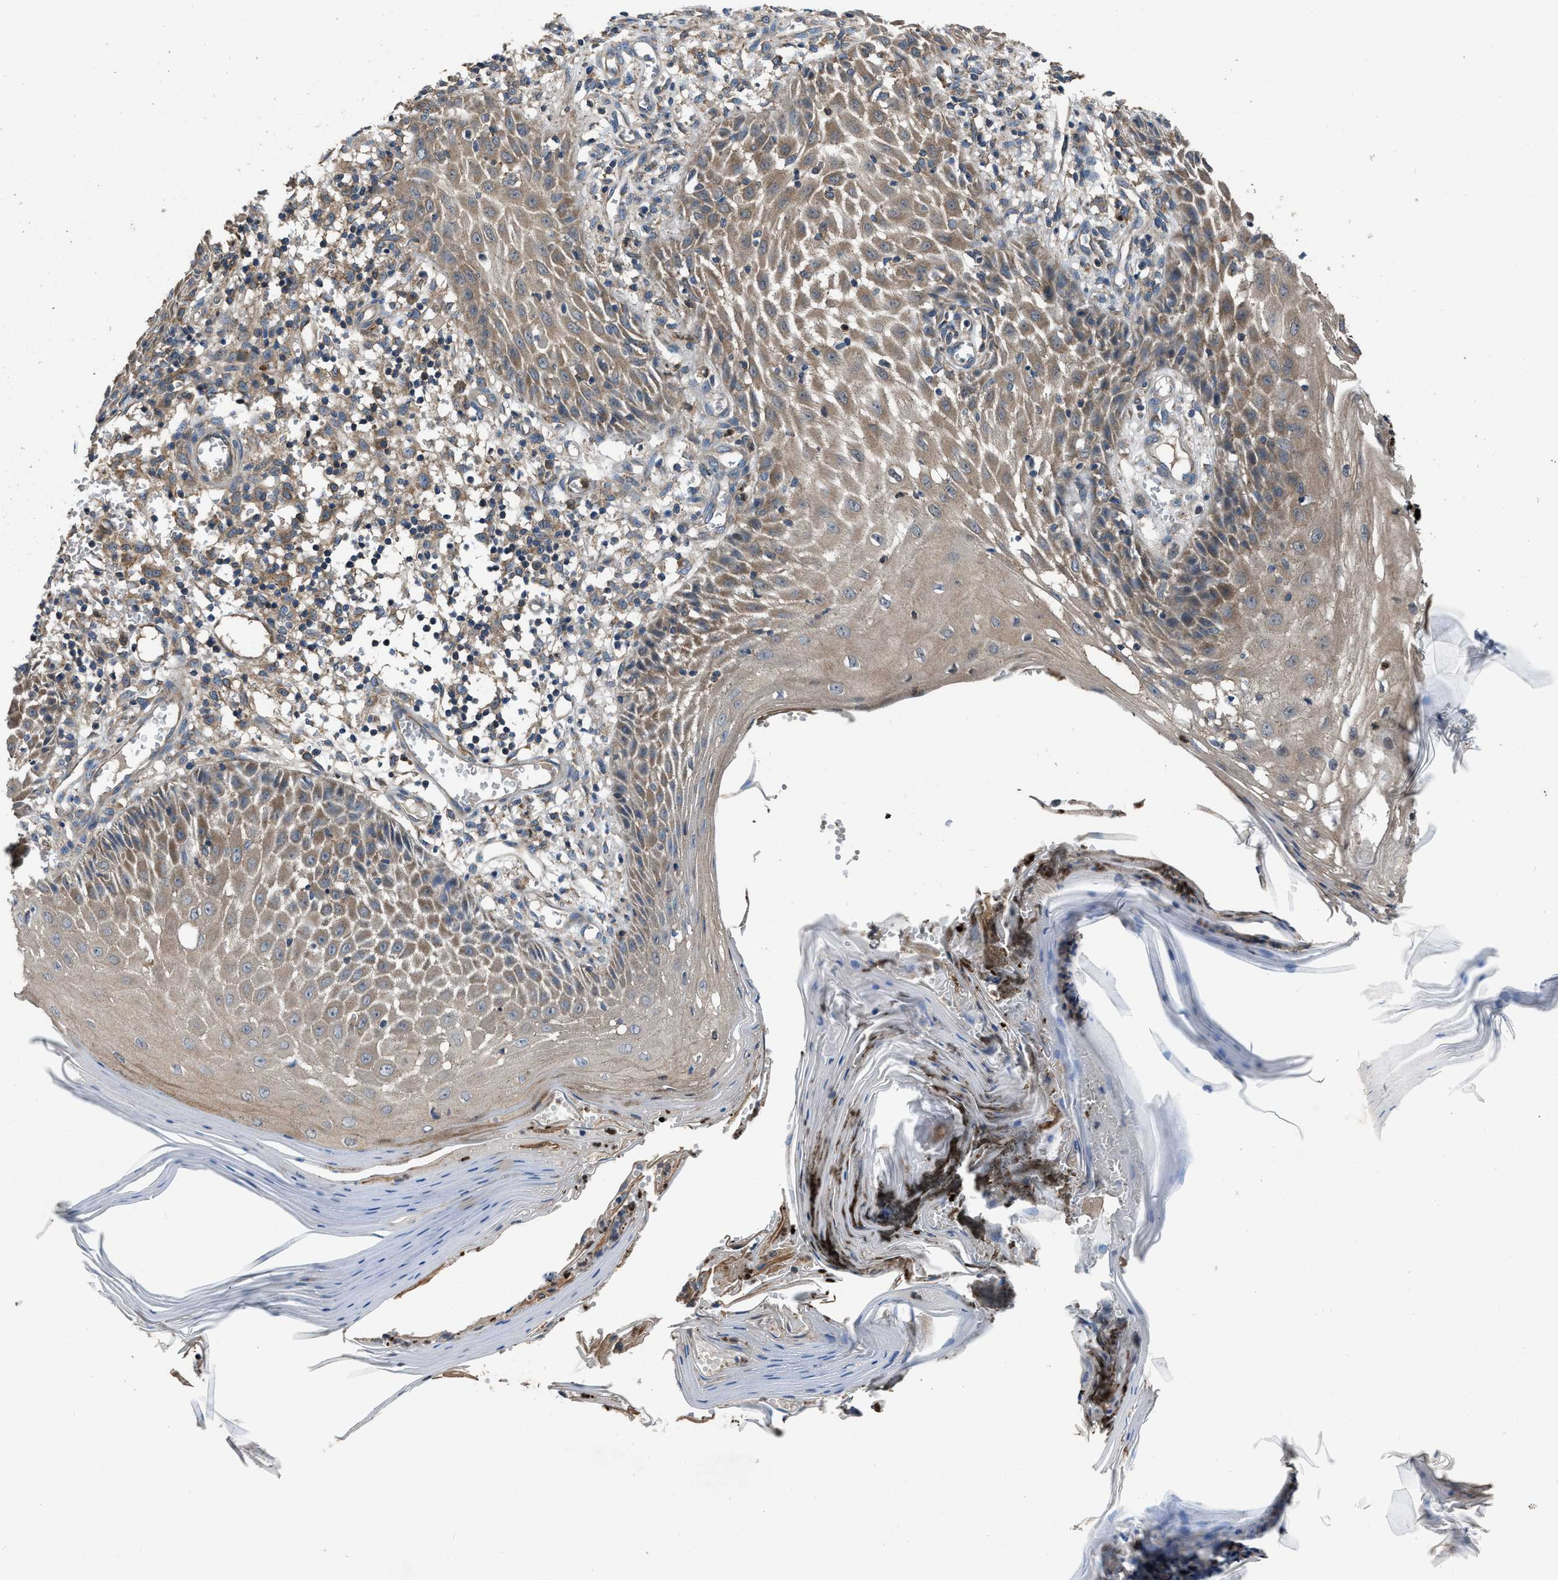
{"staining": {"intensity": "moderate", "quantity": ">75%", "location": "cytoplasmic/membranous"}, "tissue": "skin cancer", "cell_type": "Tumor cells", "image_type": "cancer", "snomed": [{"axis": "morphology", "description": "Squamous cell carcinoma, NOS"}, {"axis": "topography", "description": "Skin"}], "caption": "Protein staining of skin cancer (squamous cell carcinoma) tissue demonstrates moderate cytoplasmic/membranous staining in approximately >75% of tumor cells.", "gene": "USP25", "patient": {"sex": "female", "age": 73}}